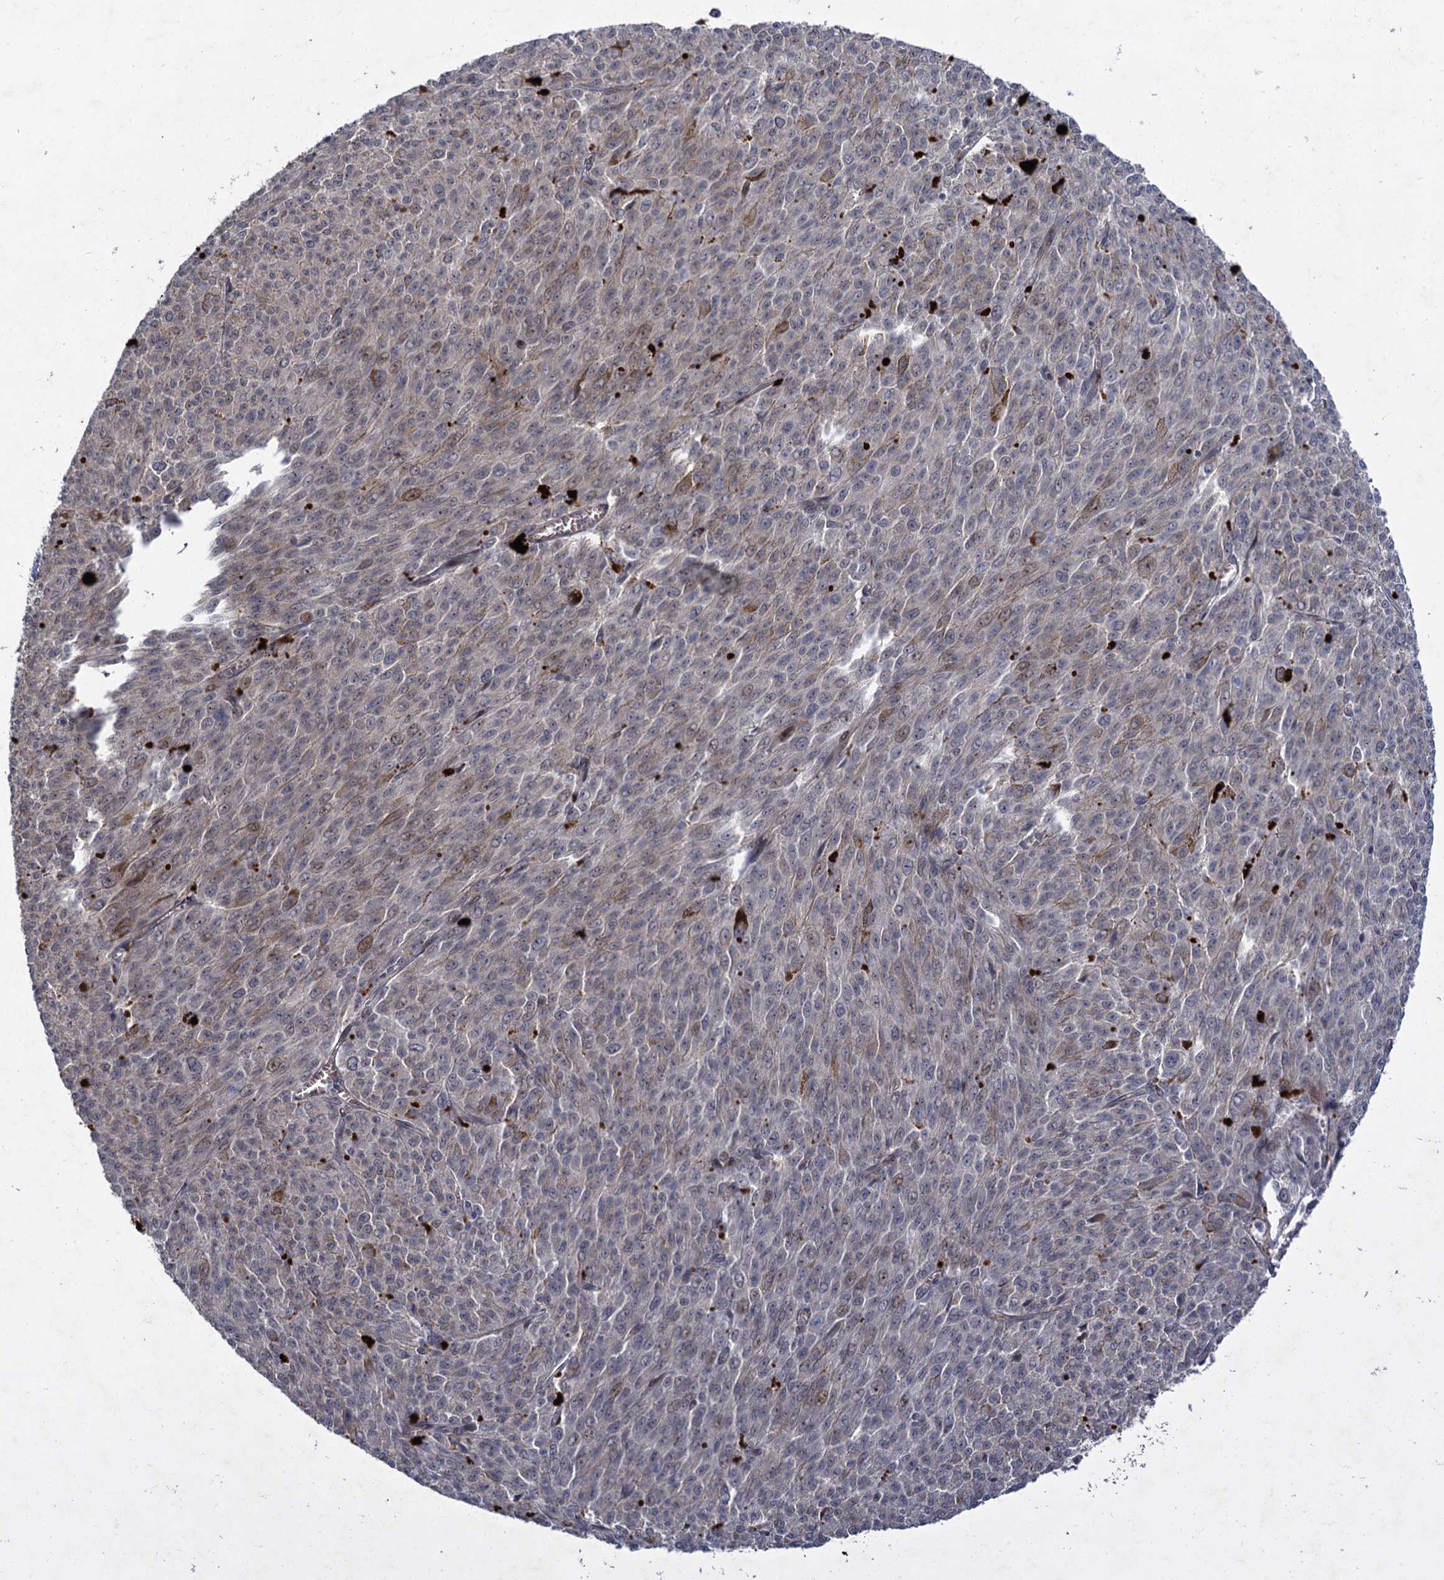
{"staining": {"intensity": "weak", "quantity": "<25%", "location": "nuclear"}, "tissue": "melanoma", "cell_type": "Tumor cells", "image_type": "cancer", "snomed": [{"axis": "morphology", "description": "Malignant melanoma, NOS"}, {"axis": "topography", "description": "Skin"}], "caption": "Immunohistochemical staining of malignant melanoma shows no significant positivity in tumor cells.", "gene": "NUDT22", "patient": {"sex": "female", "age": 52}}